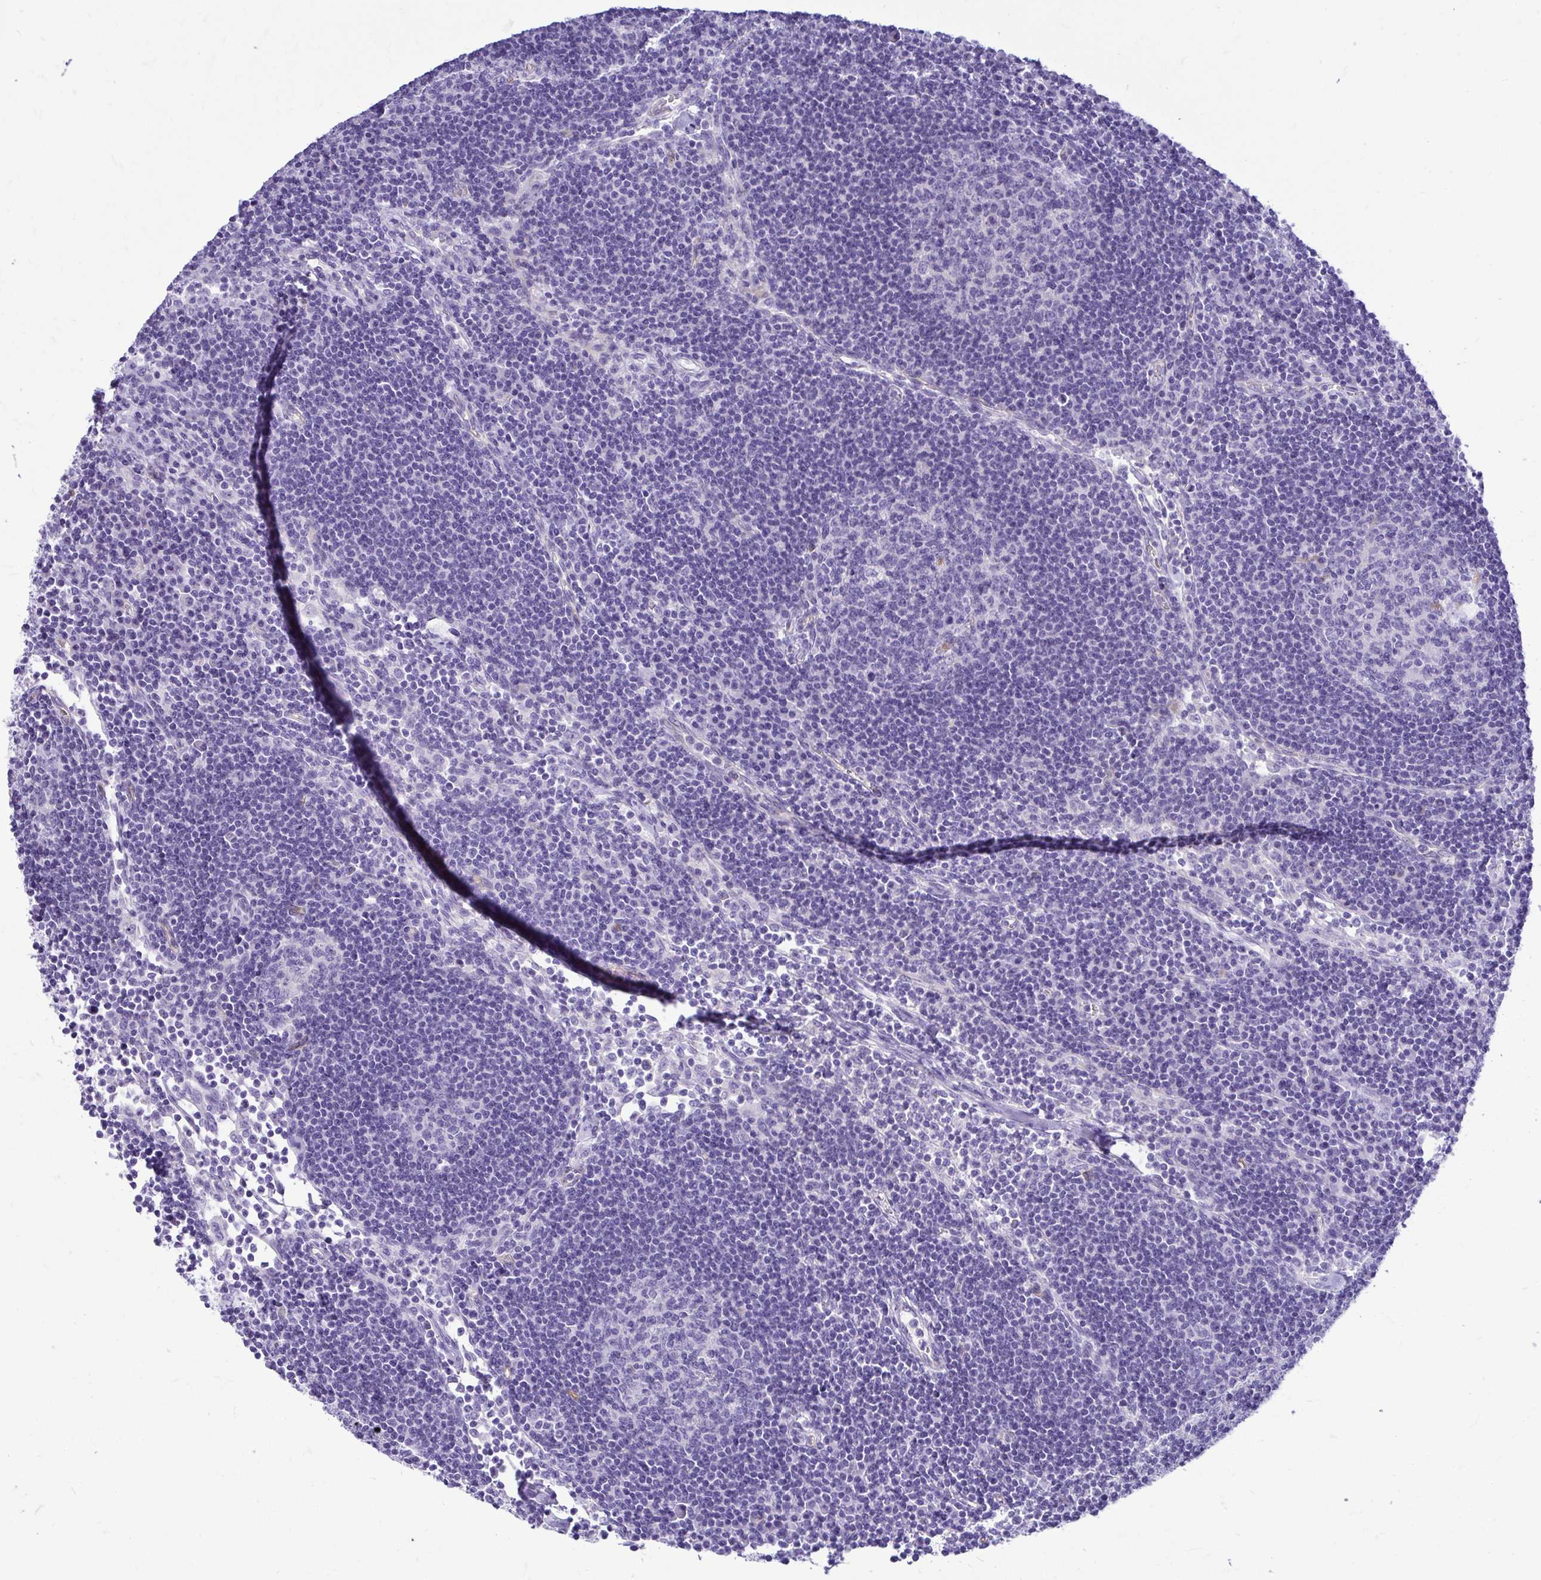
{"staining": {"intensity": "negative", "quantity": "none", "location": "none"}, "tissue": "lymph node", "cell_type": "Germinal center cells", "image_type": "normal", "snomed": [{"axis": "morphology", "description": "Normal tissue, NOS"}, {"axis": "topography", "description": "Lymph node"}], "caption": "High power microscopy image of an immunohistochemistry histopathology image of unremarkable lymph node, revealing no significant expression in germinal center cells. (Stains: DAB (3,3'-diaminobenzidine) IHC with hematoxylin counter stain, Microscopy: brightfield microscopy at high magnification).", "gene": "ABCG2", "patient": {"sex": "male", "age": 67}}